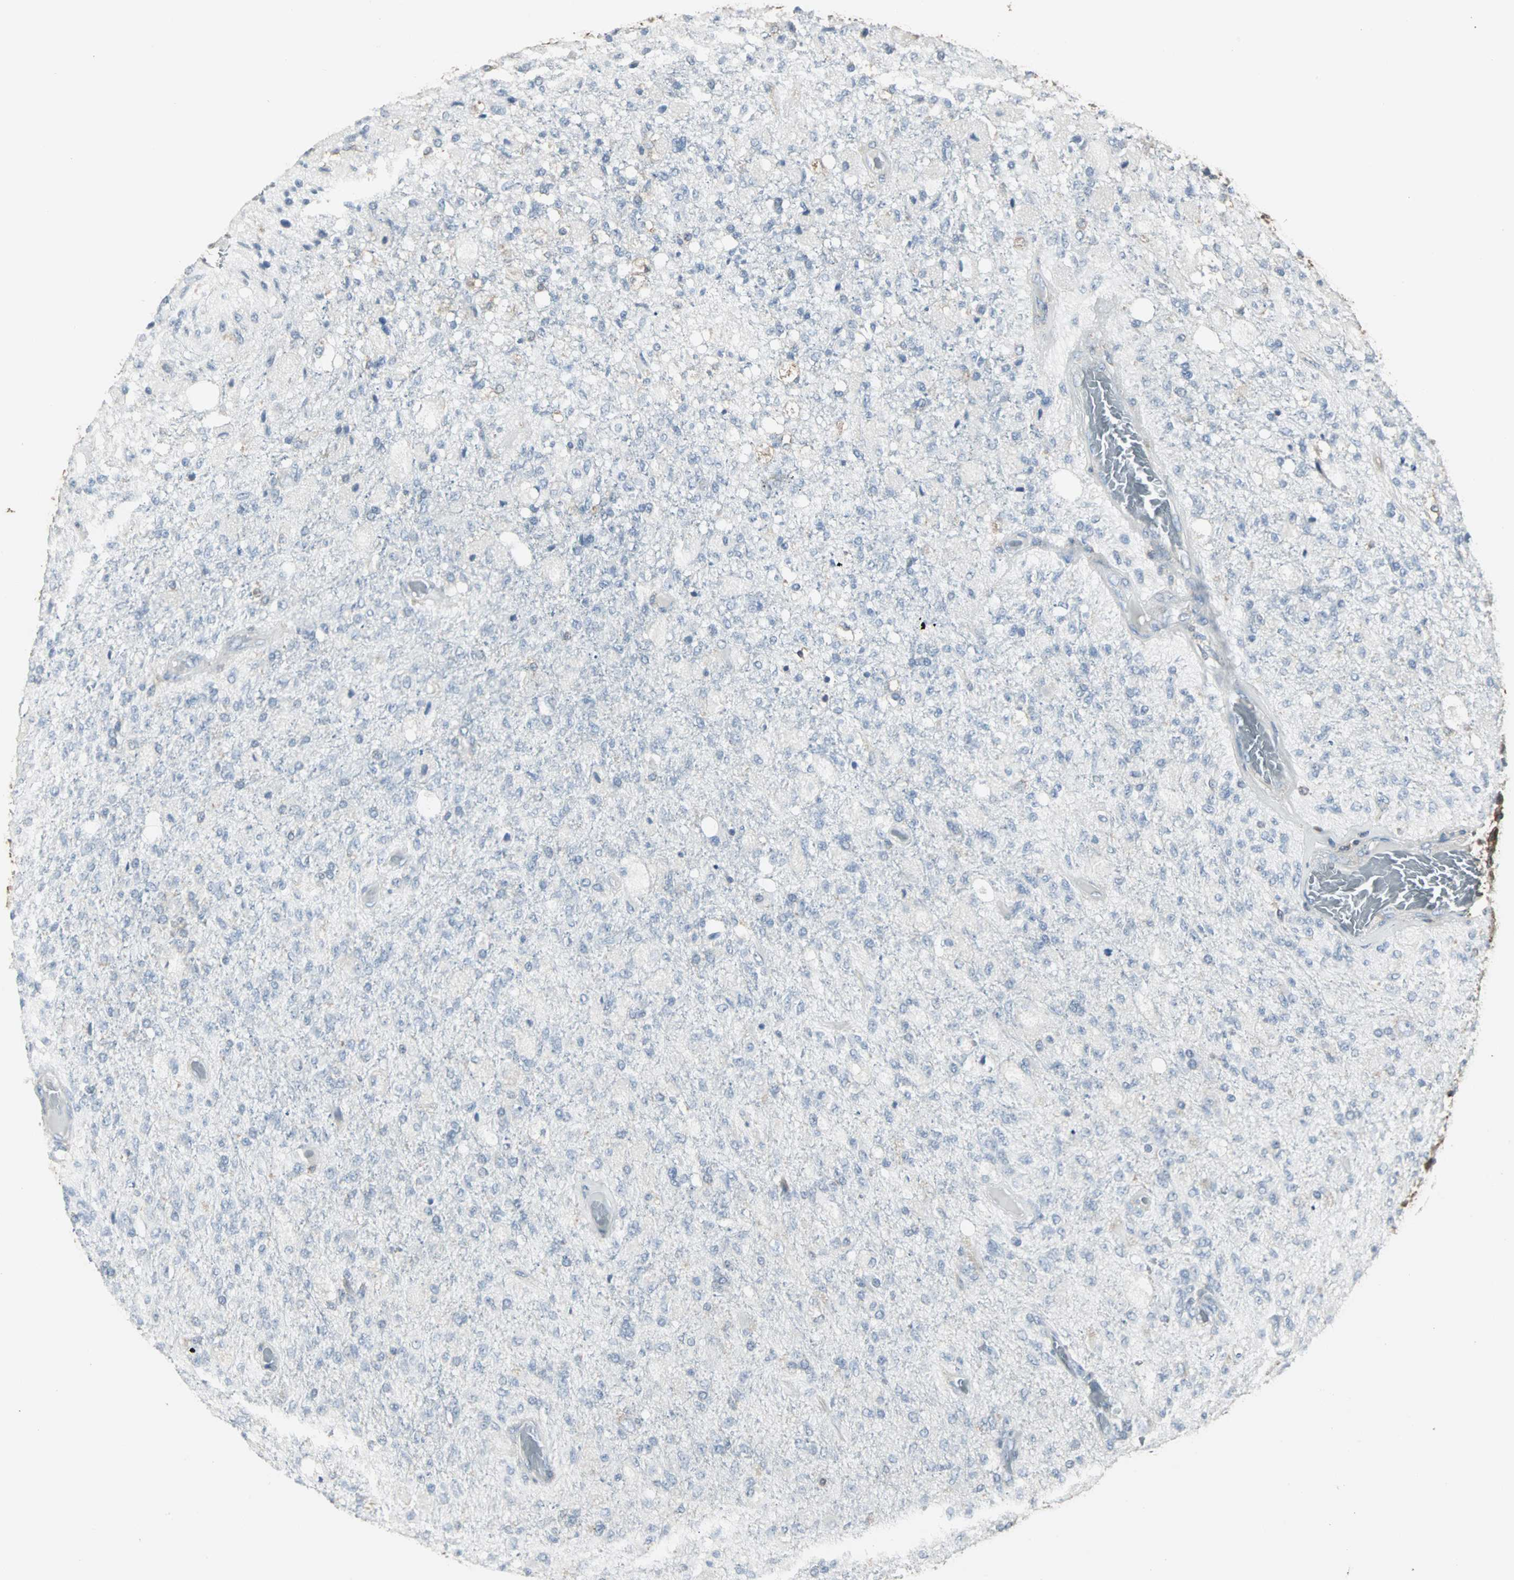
{"staining": {"intensity": "negative", "quantity": "none", "location": "none"}, "tissue": "glioma", "cell_type": "Tumor cells", "image_type": "cancer", "snomed": [{"axis": "morphology", "description": "Normal tissue, NOS"}, {"axis": "morphology", "description": "Glioma, malignant, High grade"}, {"axis": "topography", "description": "Cerebral cortex"}], "caption": "Histopathology image shows no significant protein positivity in tumor cells of glioma. (DAB IHC visualized using brightfield microscopy, high magnification).", "gene": "LRRFIP1", "patient": {"sex": "male", "age": 77}}